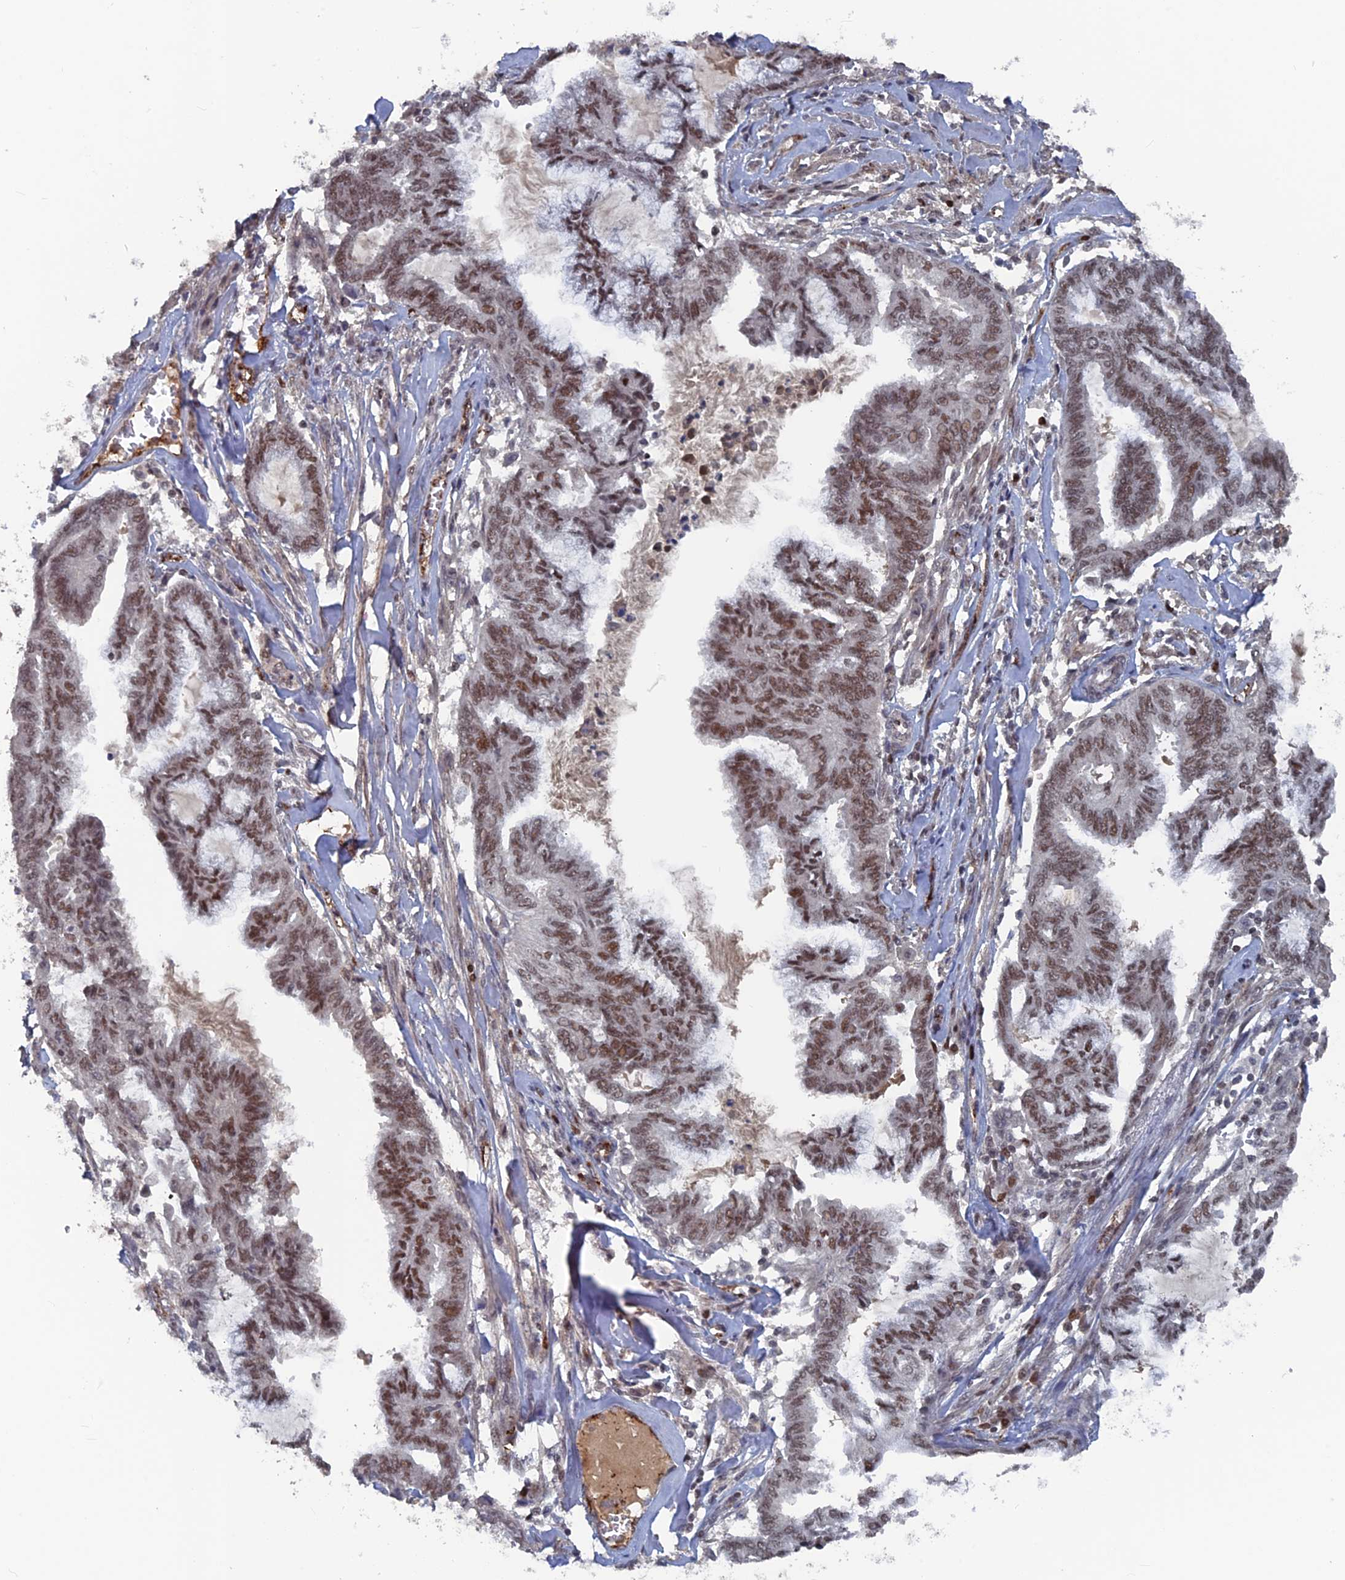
{"staining": {"intensity": "moderate", "quantity": ">75%", "location": "nuclear"}, "tissue": "endometrial cancer", "cell_type": "Tumor cells", "image_type": "cancer", "snomed": [{"axis": "morphology", "description": "Adenocarcinoma, NOS"}, {"axis": "topography", "description": "Endometrium"}], "caption": "The immunohistochemical stain highlights moderate nuclear staining in tumor cells of endometrial adenocarcinoma tissue.", "gene": "SH3D21", "patient": {"sex": "female", "age": 86}}